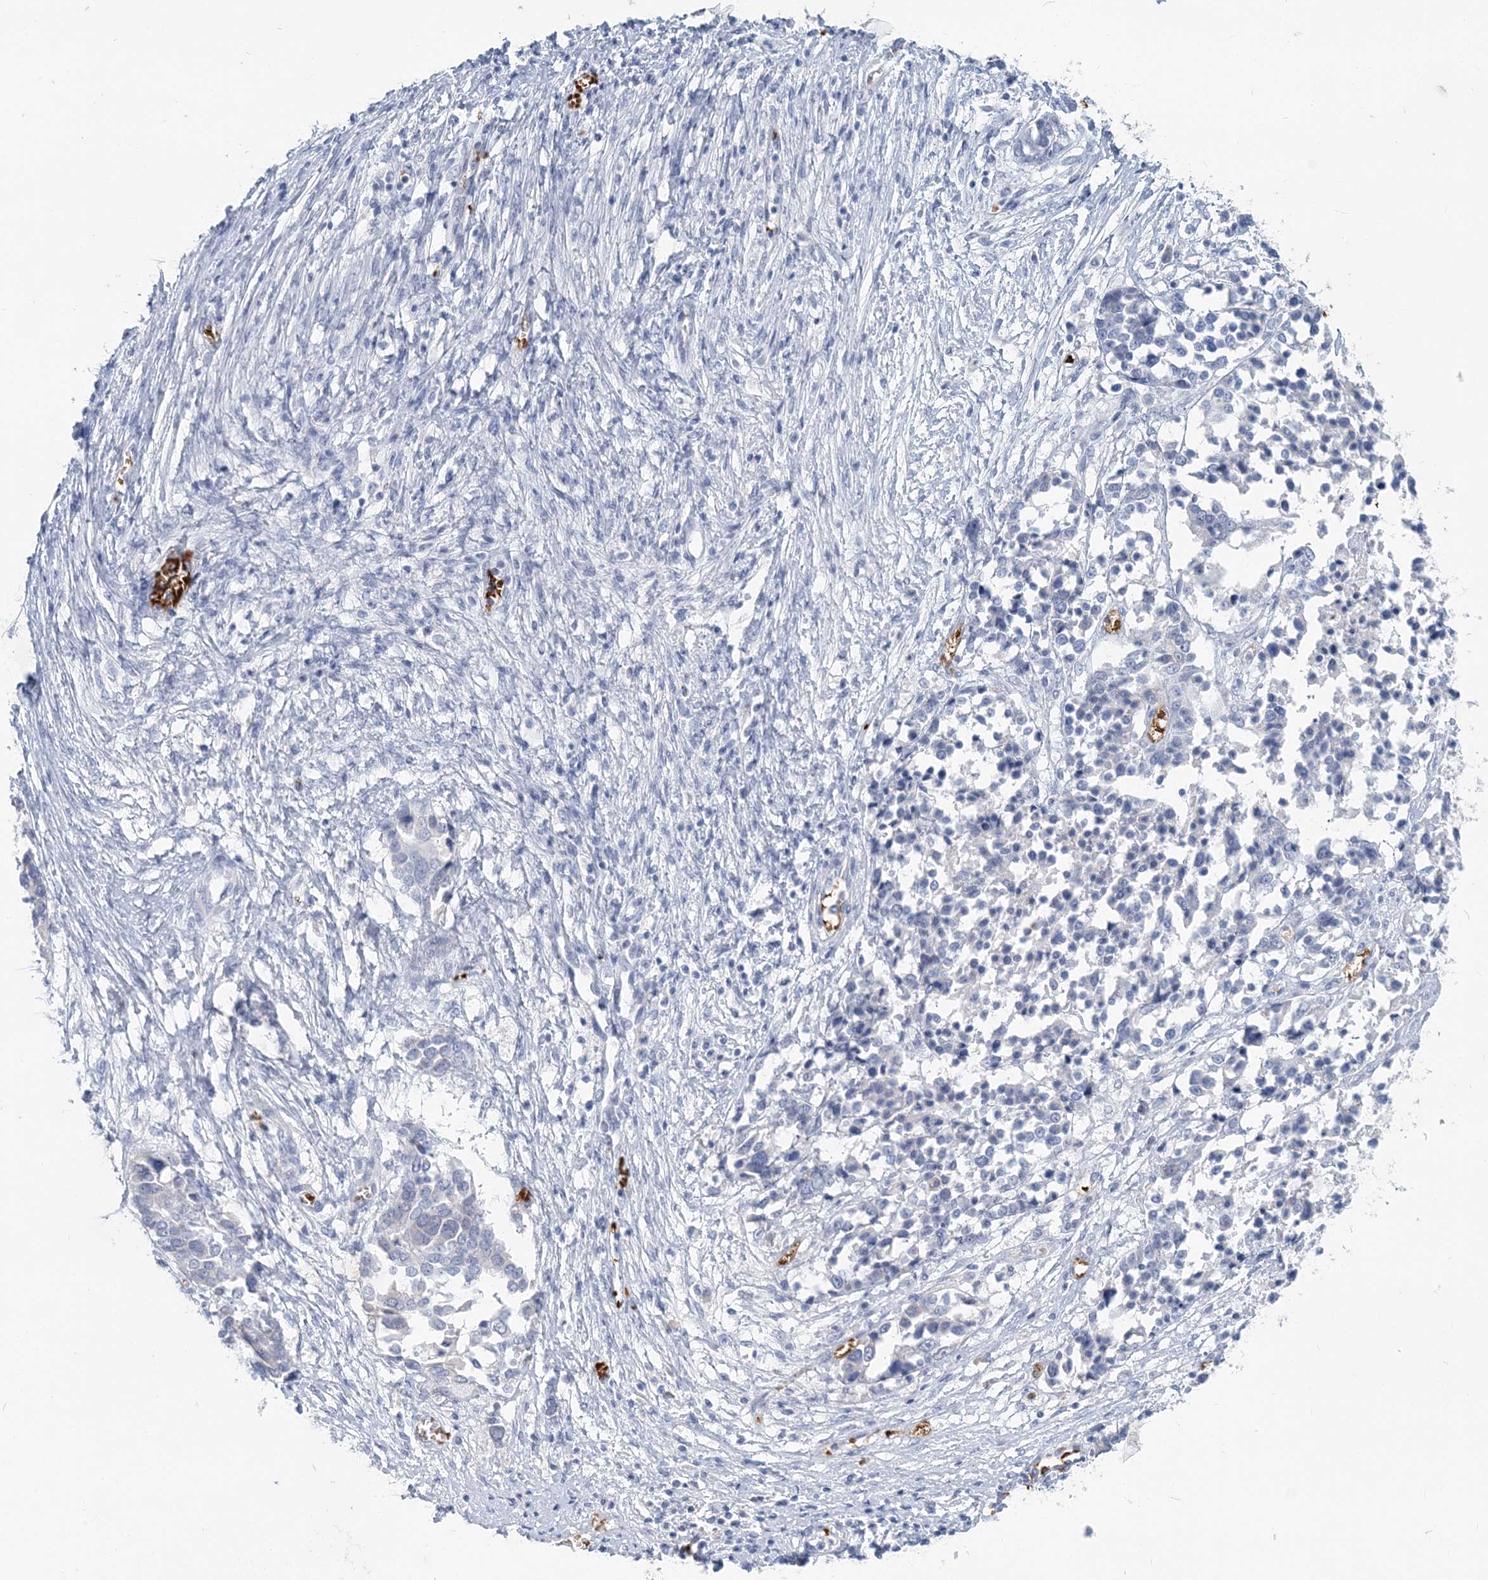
{"staining": {"intensity": "negative", "quantity": "none", "location": "none"}, "tissue": "ovarian cancer", "cell_type": "Tumor cells", "image_type": "cancer", "snomed": [{"axis": "morphology", "description": "Cystadenocarcinoma, serous, NOS"}, {"axis": "topography", "description": "Ovary"}], "caption": "Immunohistochemical staining of human ovarian cancer demonstrates no significant staining in tumor cells.", "gene": "HBA2", "patient": {"sex": "female", "age": 44}}